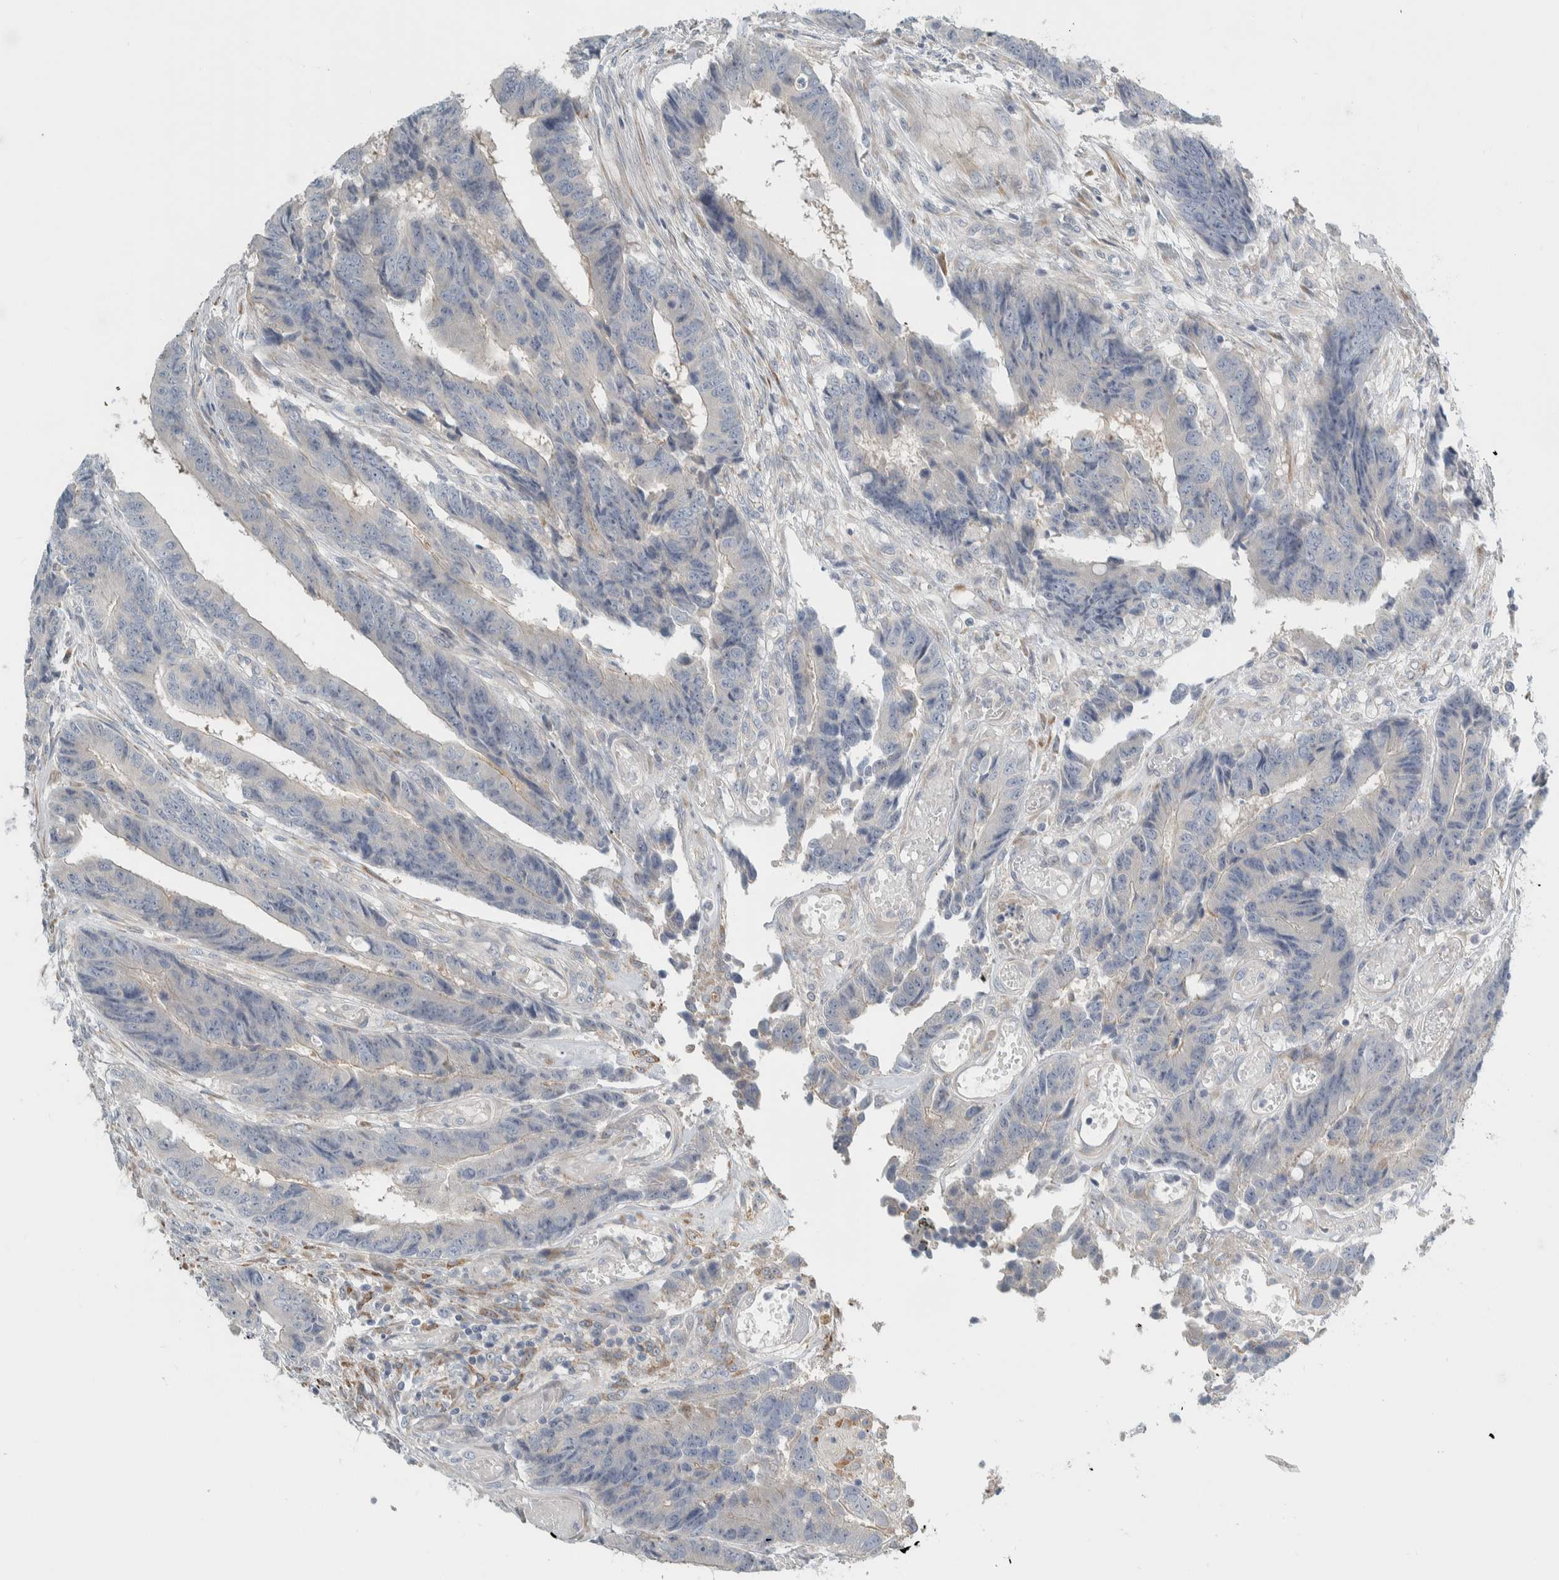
{"staining": {"intensity": "negative", "quantity": "none", "location": "none"}, "tissue": "colorectal cancer", "cell_type": "Tumor cells", "image_type": "cancer", "snomed": [{"axis": "morphology", "description": "Adenocarcinoma, NOS"}, {"axis": "topography", "description": "Rectum"}], "caption": "An image of human colorectal cancer is negative for staining in tumor cells. The staining is performed using DAB (3,3'-diaminobenzidine) brown chromogen with nuclei counter-stained in using hematoxylin.", "gene": "HGS", "patient": {"sex": "male", "age": 84}}